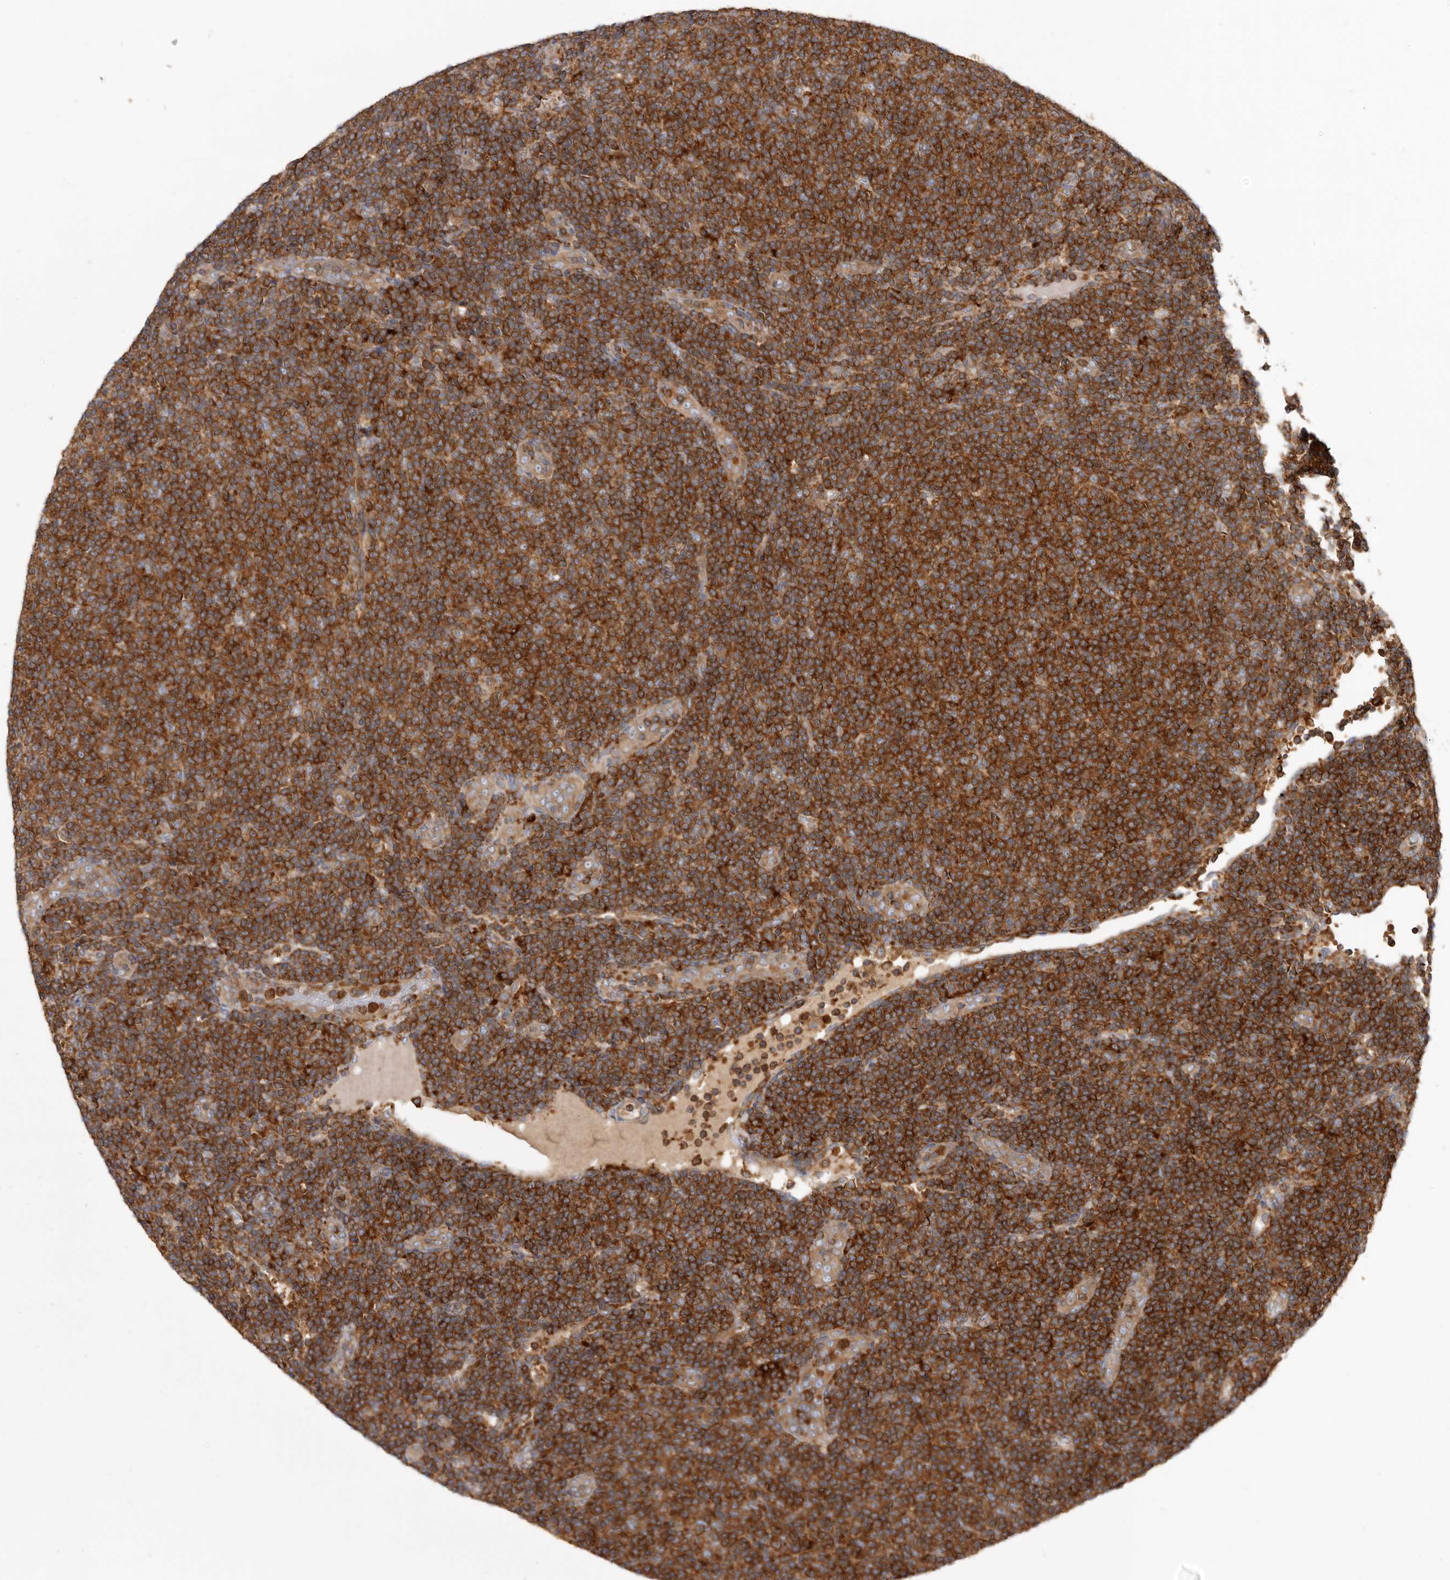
{"staining": {"intensity": "strong", "quantity": ">75%", "location": "cytoplasmic/membranous"}, "tissue": "lymphoma", "cell_type": "Tumor cells", "image_type": "cancer", "snomed": [{"axis": "morphology", "description": "Malignant lymphoma, non-Hodgkin's type, Low grade"}, {"axis": "topography", "description": "Lymph node"}], "caption": "Tumor cells display strong cytoplasmic/membranous staining in about >75% of cells in lymphoma.", "gene": "CBL", "patient": {"sex": "male", "age": 66}}